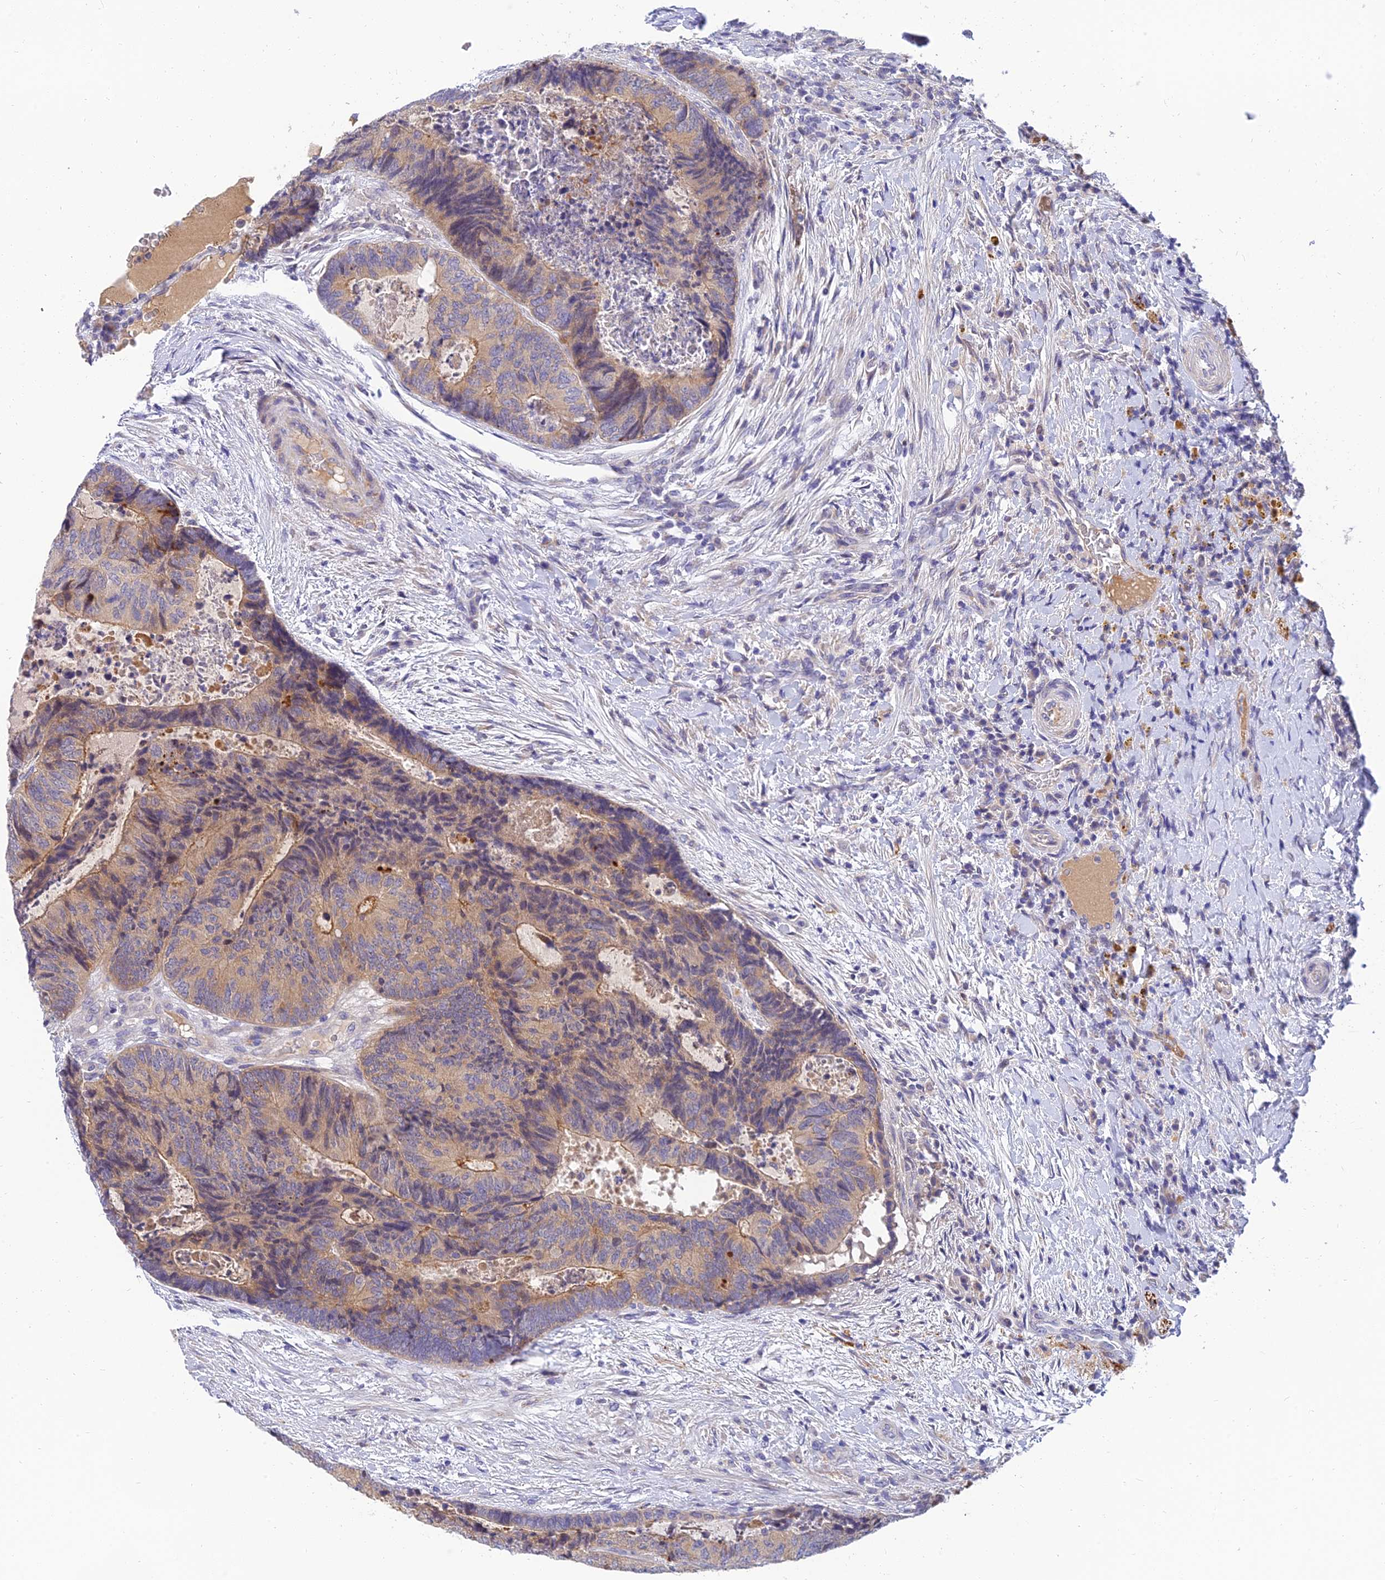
{"staining": {"intensity": "moderate", "quantity": "<25%", "location": "cytoplasmic/membranous"}, "tissue": "colorectal cancer", "cell_type": "Tumor cells", "image_type": "cancer", "snomed": [{"axis": "morphology", "description": "Adenocarcinoma, NOS"}, {"axis": "topography", "description": "Colon"}], "caption": "IHC of colorectal cancer (adenocarcinoma) displays low levels of moderate cytoplasmic/membranous staining in approximately <25% of tumor cells.", "gene": "ANKS4B", "patient": {"sex": "female", "age": 67}}